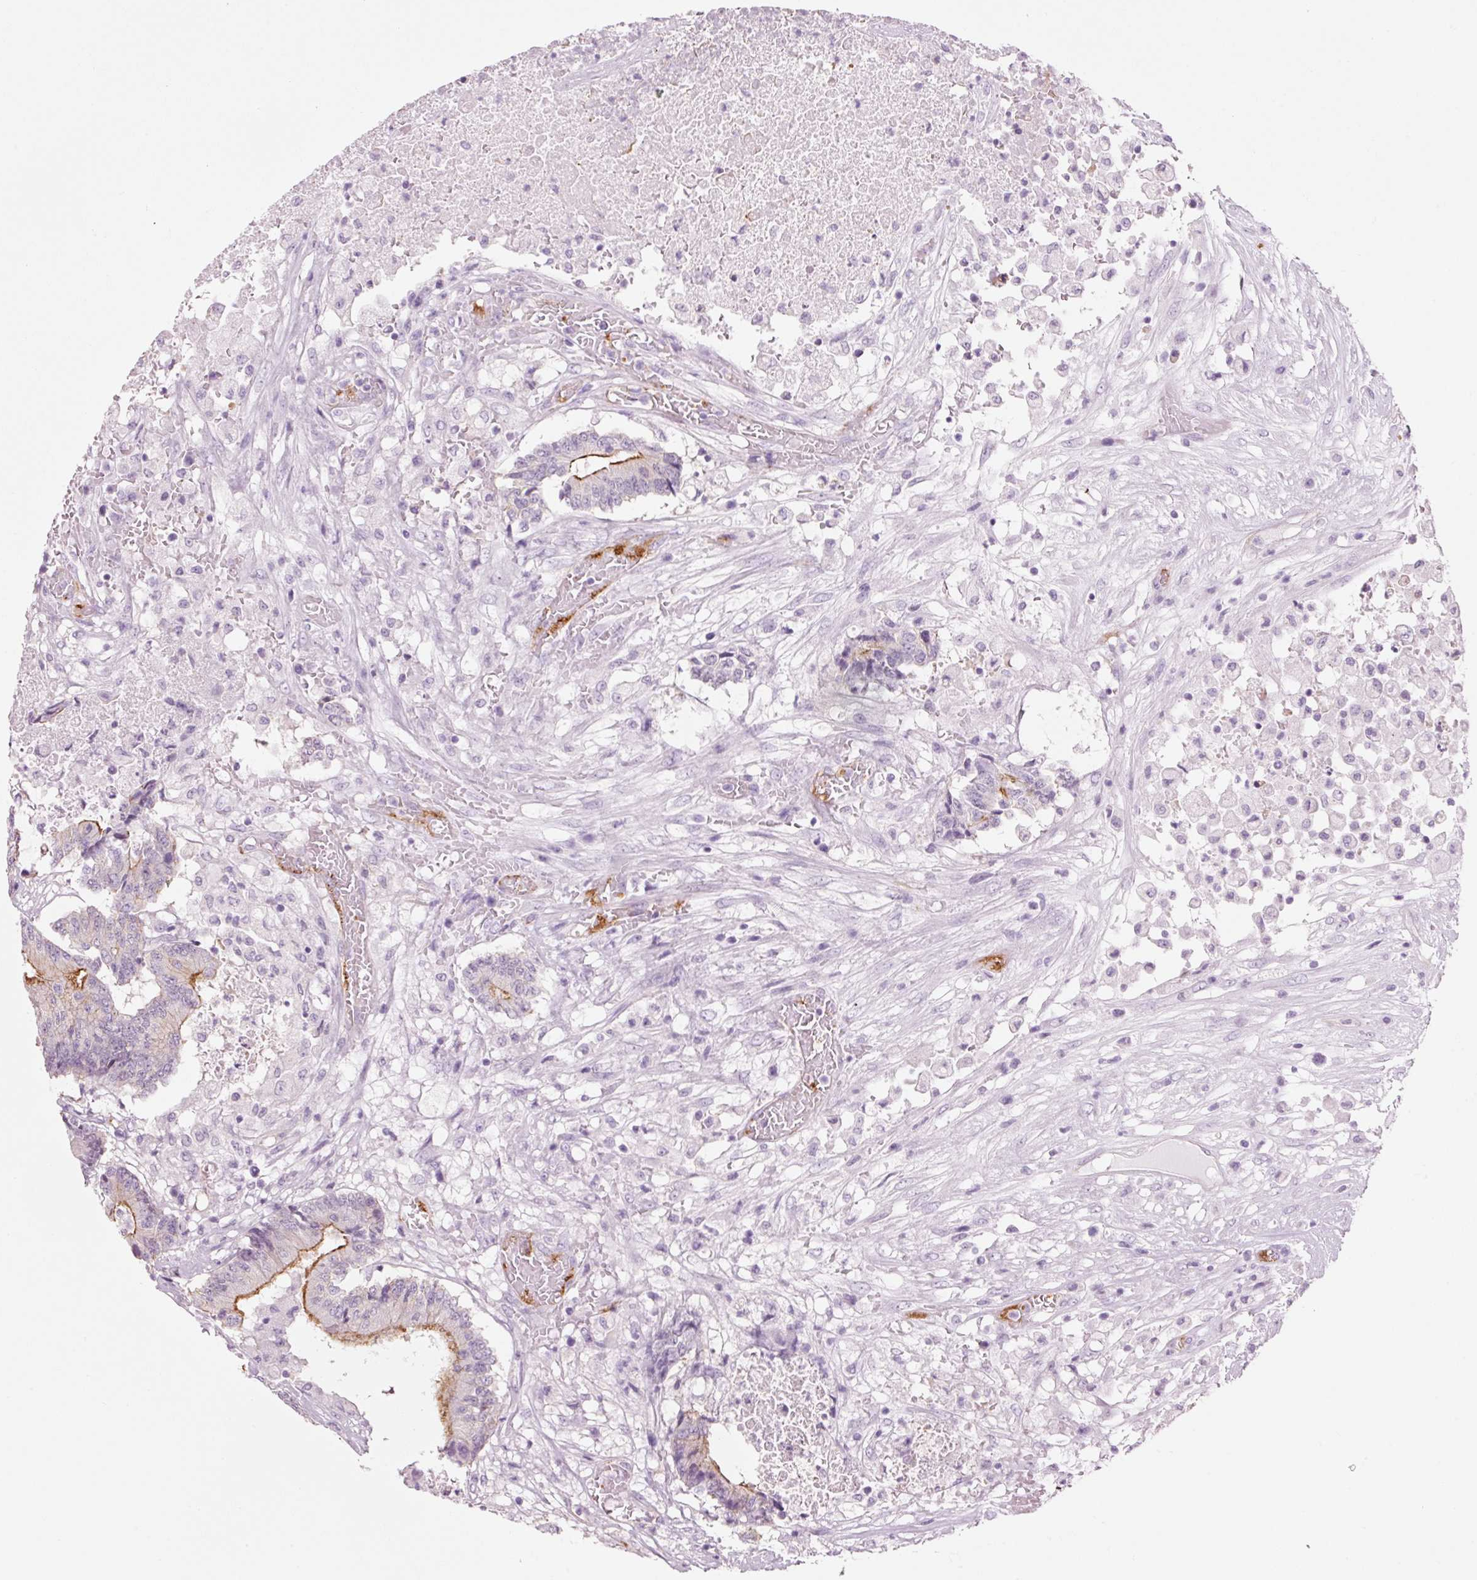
{"staining": {"intensity": "moderate", "quantity": "25%-75%", "location": "cytoplasmic/membranous"}, "tissue": "colorectal cancer", "cell_type": "Tumor cells", "image_type": "cancer", "snomed": [{"axis": "morphology", "description": "Adenocarcinoma, NOS"}, {"axis": "topography", "description": "Colon"}], "caption": "Protein analysis of colorectal adenocarcinoma tissue shows moderate cytoplasmic/membranous positivity in about 25%-75% of tumor cells.", "gene": "HSPA4L", "patient": {"sex": "female", "age": 84}}